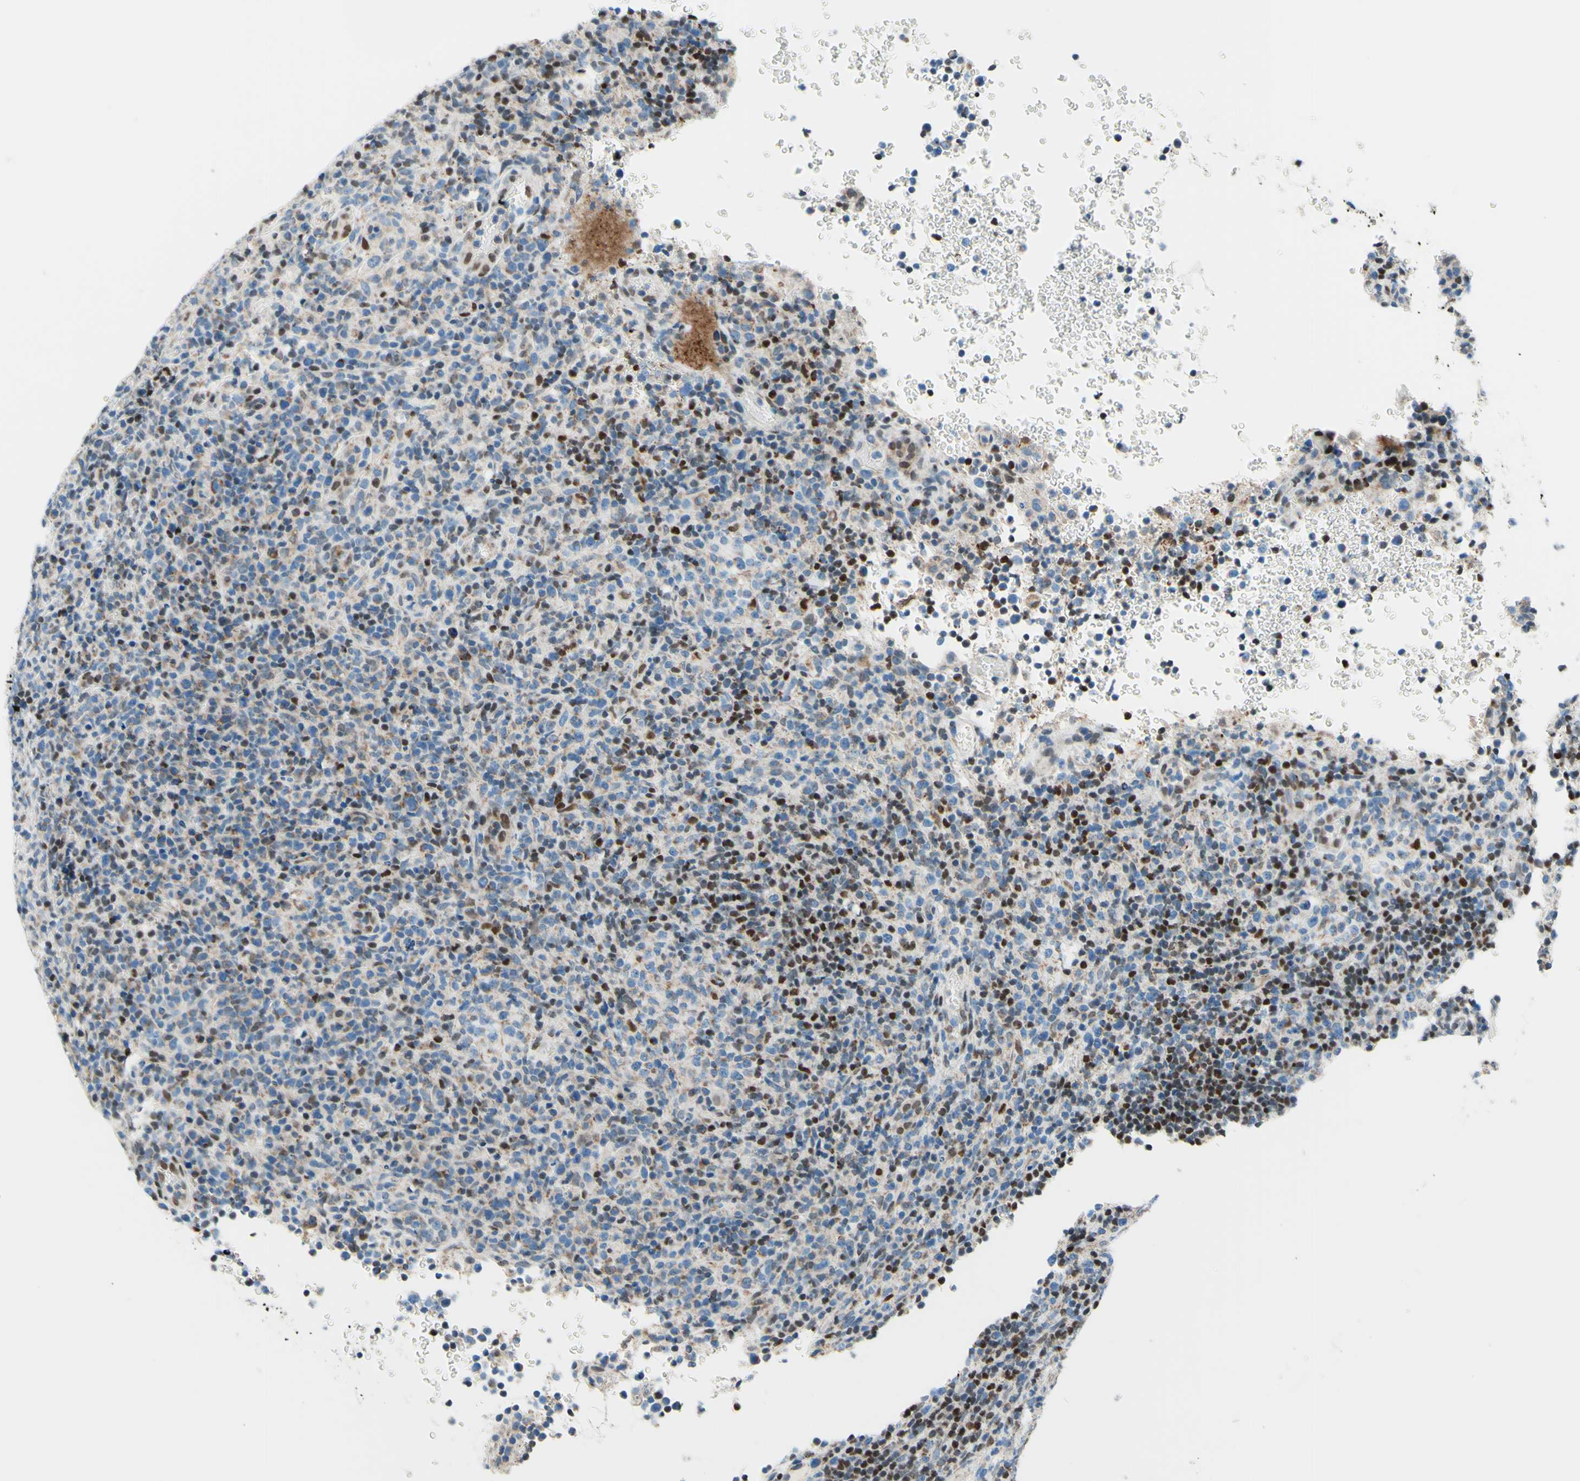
{"staining": {"intensity": "moderate", "quantity": "25%-75%", "location": "cytoplasmic/membranous,nuclear"}, "tissue": "lymphoma", "cell_type": "Tumor cells", "image_type": "cancer", "snomed": [{"axis": "morphology", "description": "Malignant lymphoma, non-Hodgkin's type, High grade"}, {"axis": "topography", "description": "Lymph node"}], "caption": "Tumor cells exhibit medium levels of moderate cytoplasmic/membranous and nuclear staining in approximately 25%-75% of cells in human malignant lymphoma, non-Hodgkin's type (high-grade).", "gene": "CBX7", "patient": {"sex": "female", "age": 76}}